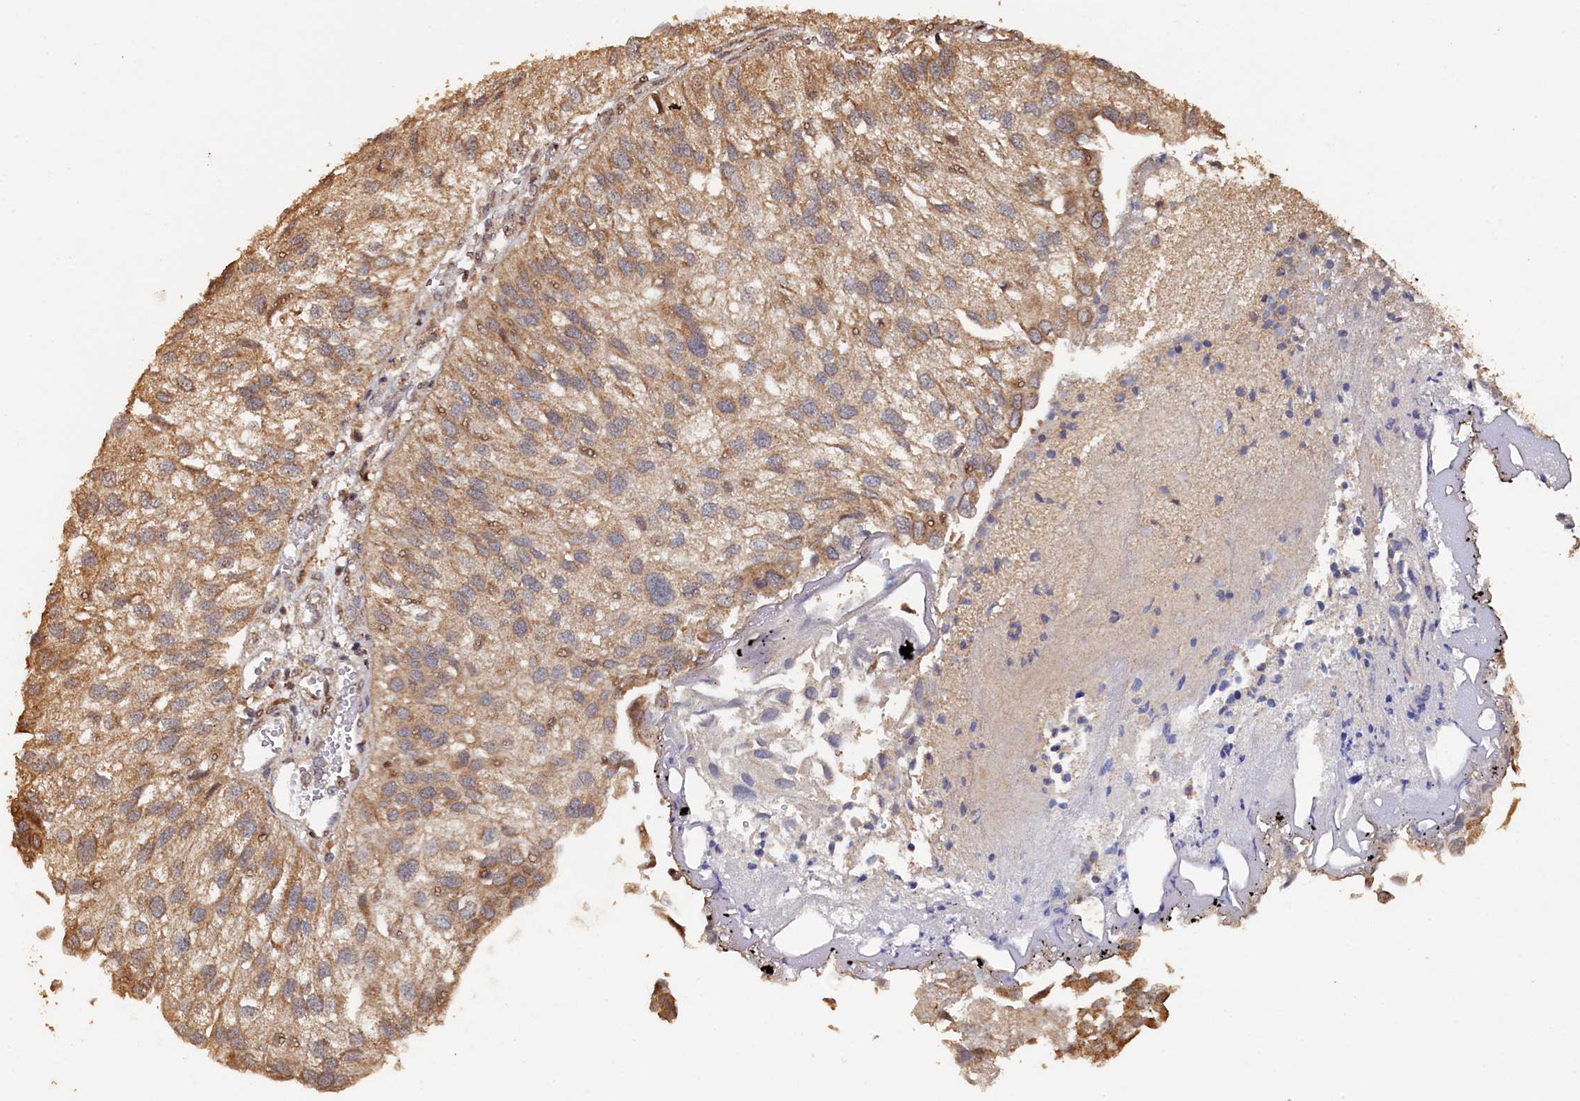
{"staining": {"intensity": "moderate", "quantity": ">75%", "location": "cytoplasmic/membranous"}, "tissue": "urothelial cancer", "cell_type": "Tumor cells", "image_type": "cancer", "snomed": [{"axis": "morphology", "description": "Urothelial carcinoma, Low grade"}, {"axis": "topography", "description": "Urinary bladder"}], "caption": "A photomicrograph showing moderate cytoplasmic/membranous positivity in about >75% of tumor cells in low-grade urothelial carcinoma, as visualized by brown immunohistochemical staining.", "gene": "PIGN", "patient": {"sex": "female", "age": 89}}